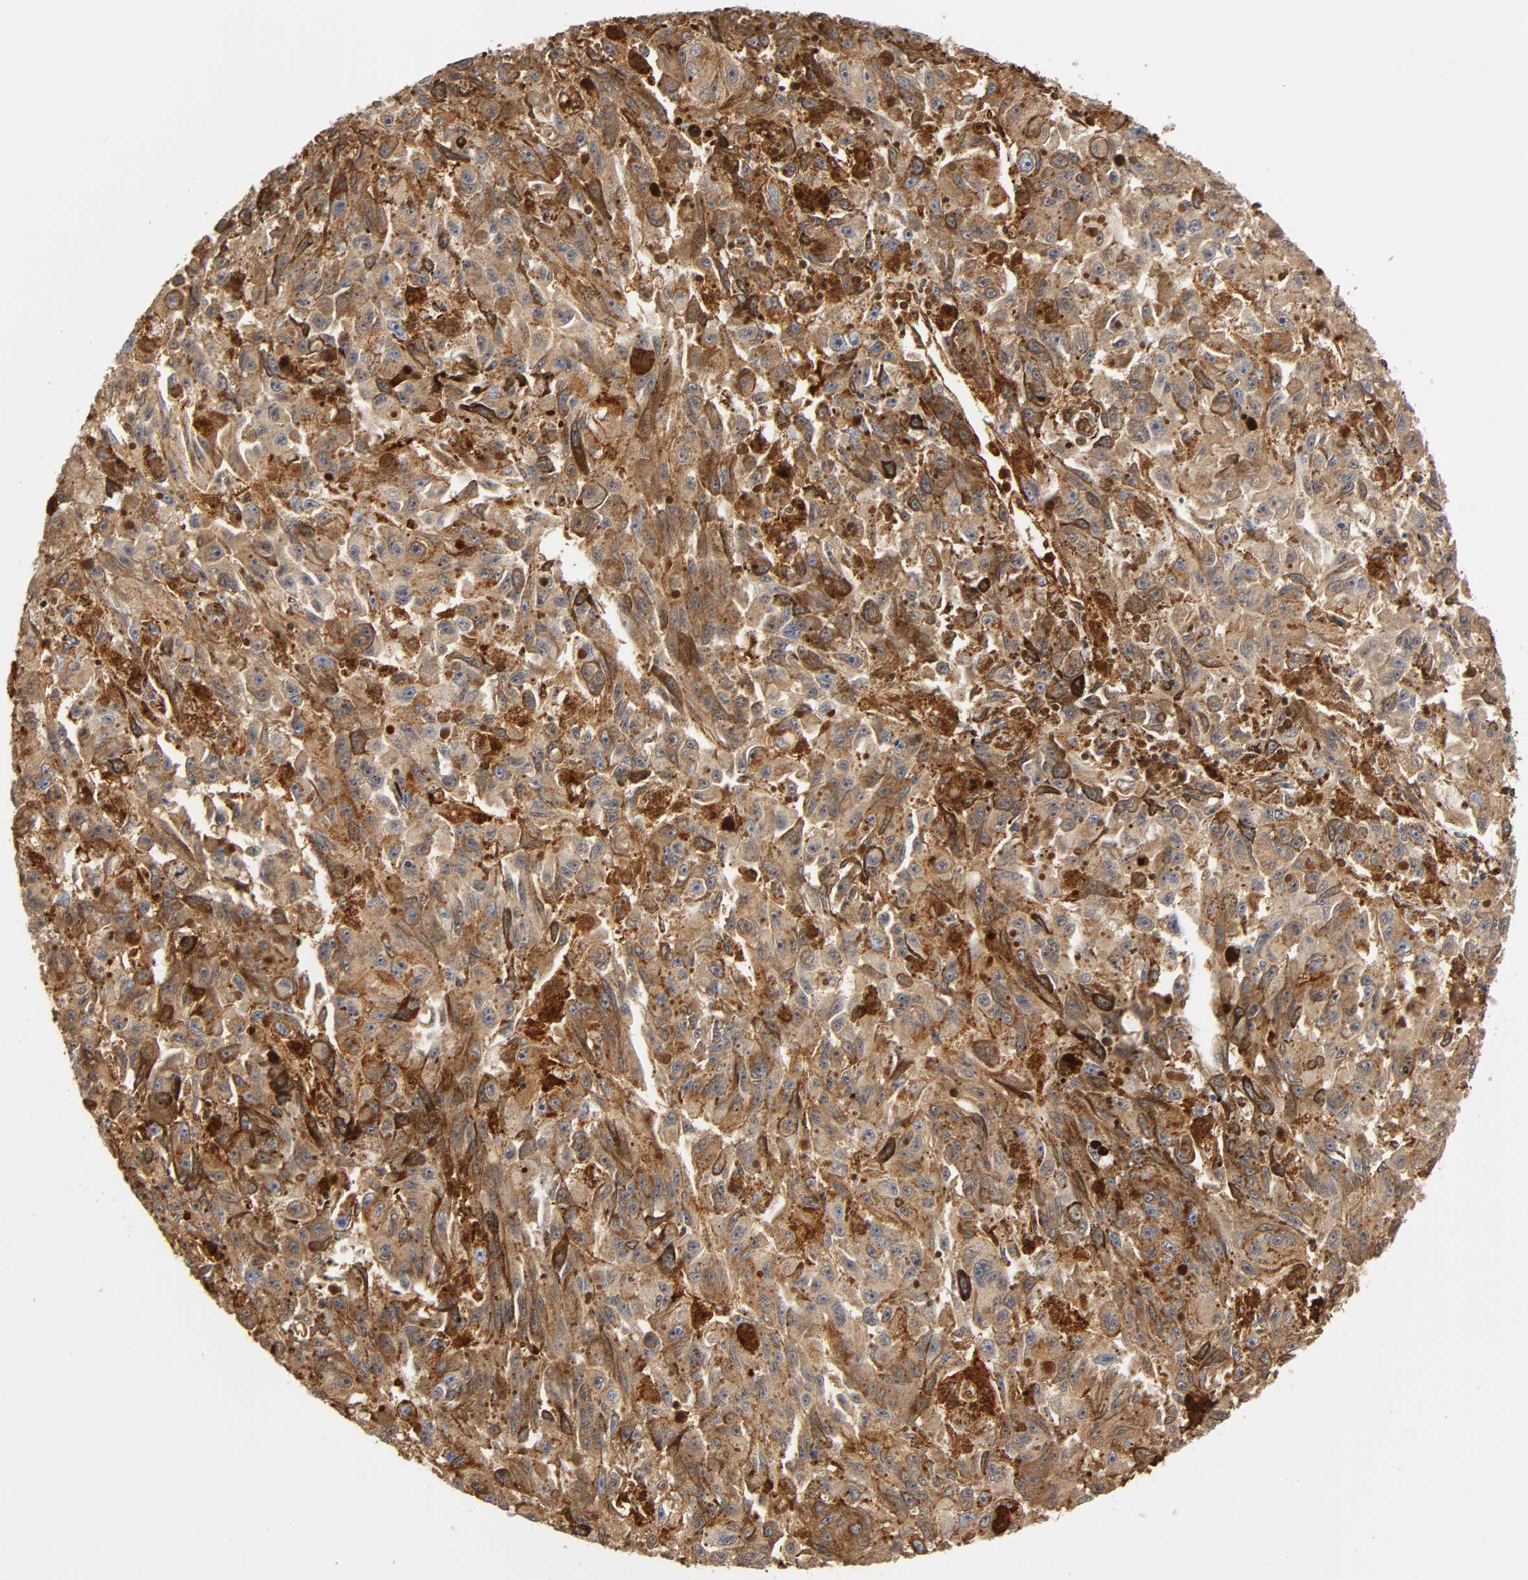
{"staining": {"intensity": "moderate", "quantity": ">75%", "location": "cytoplasmic/membranous"}, "tissue": "melanoma", "cell_type": "Tumor cells", "image_type": "cancer", "snomed": [{"axis": "morphology", "description": "Malignant melanoma, NOS"}, {"axis": "topography", "description": "Skin"}], "caption": "About >75% of tumor cells in malignant melanoma display moderate cytoplasmic/membranous protein expression as visualized by brown immunohistochemical staining.", "gene": "ANXA11", "patient": {"sex": "female", "age": 104}}